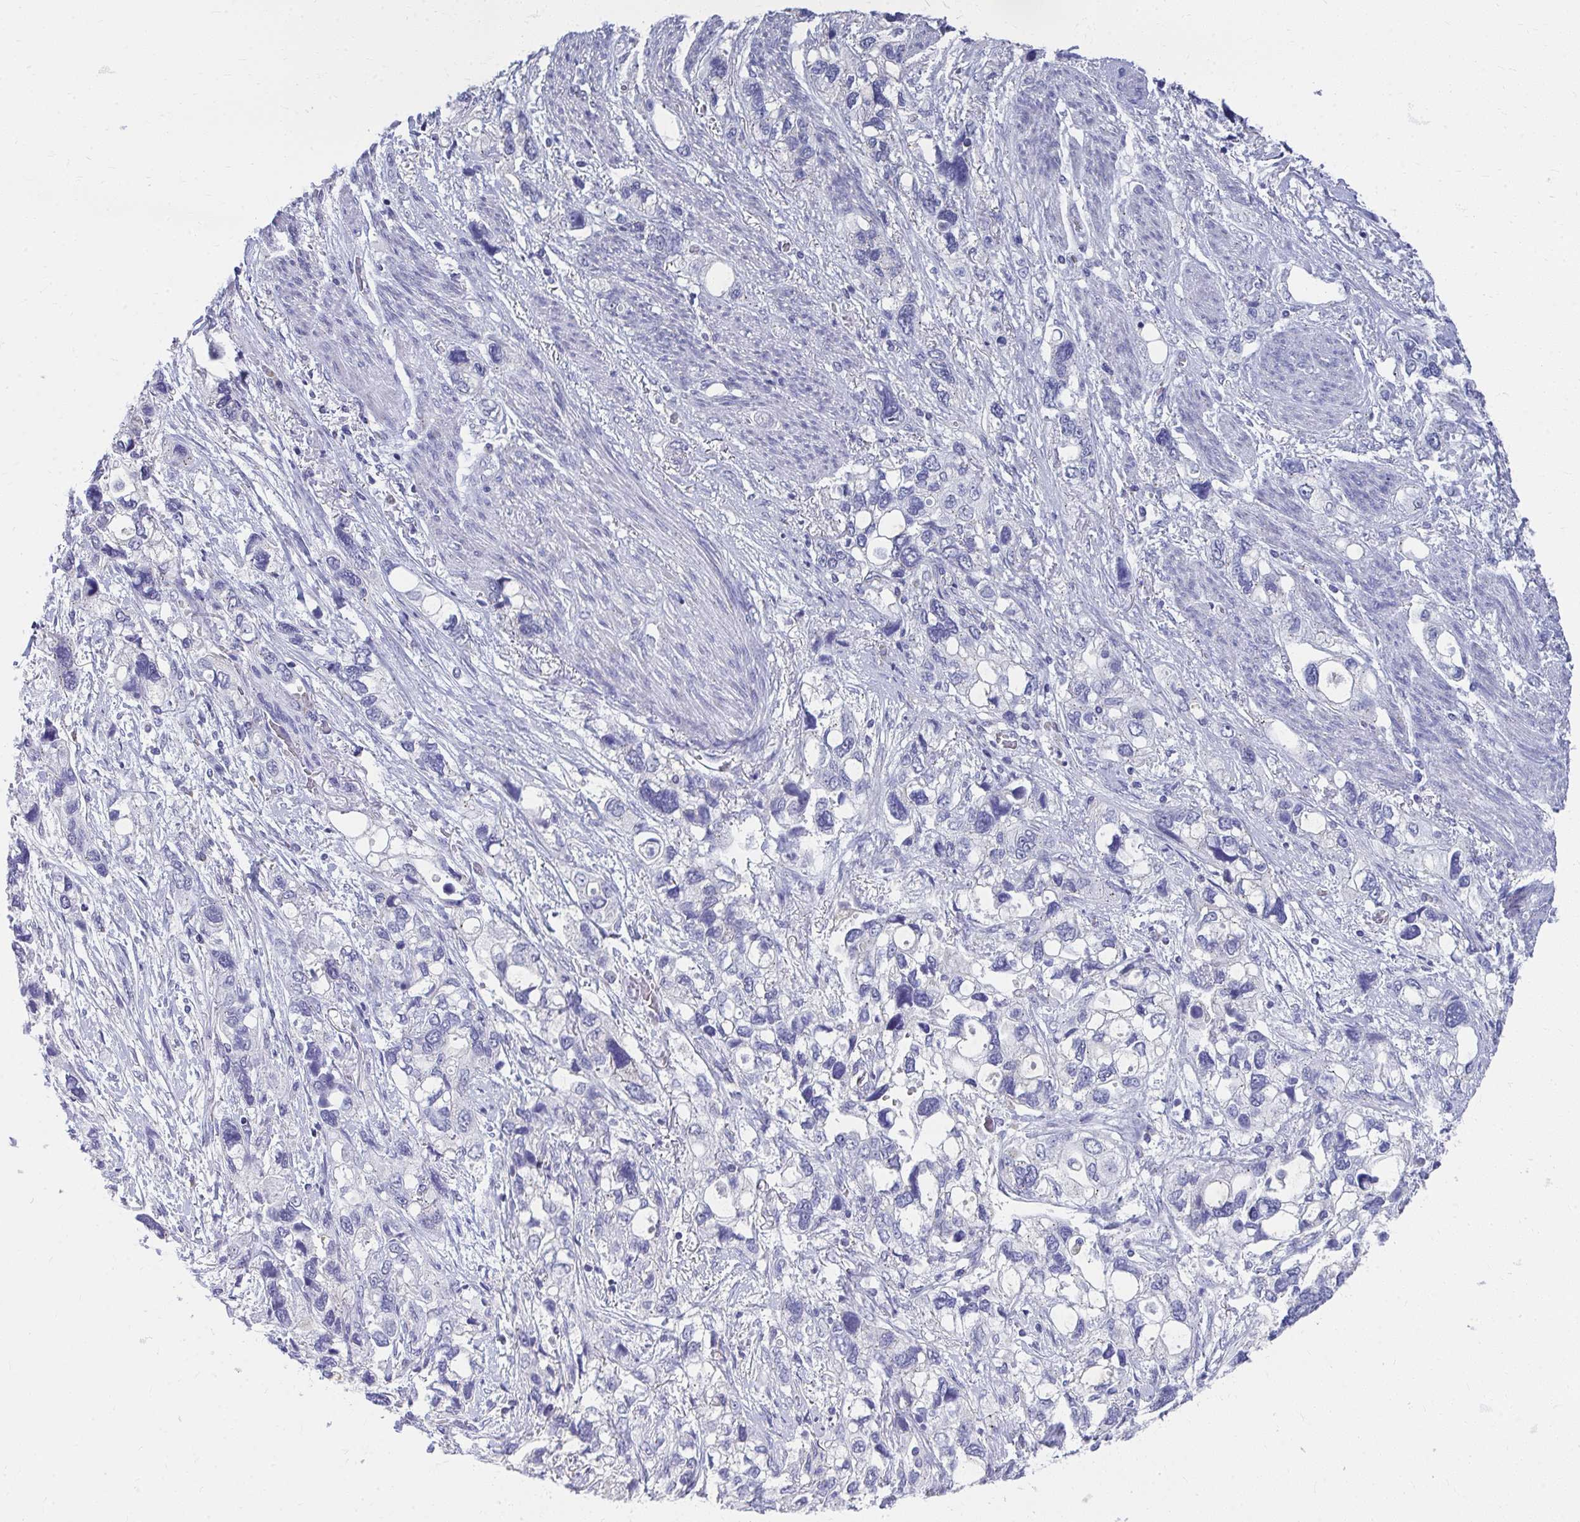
{"staining": {"intensity": "negative", "quantity": "none", "location": "none"}, "tissue": "stomach cancer", "cell_type": "Tumor cells", "image_type": "cancer", "snomed": [{"axis": "morphology", "description": "Adenocarcinoma, NOS"}, {"axis": "topography", "description": "Stomach, upper"}], "caption": "Tumor cells are negative for protein expression in human stomach cancer (adenocarcinoma).", "gene": "TMPRSS2", "patient": {"sex": "female", "age": 81}}